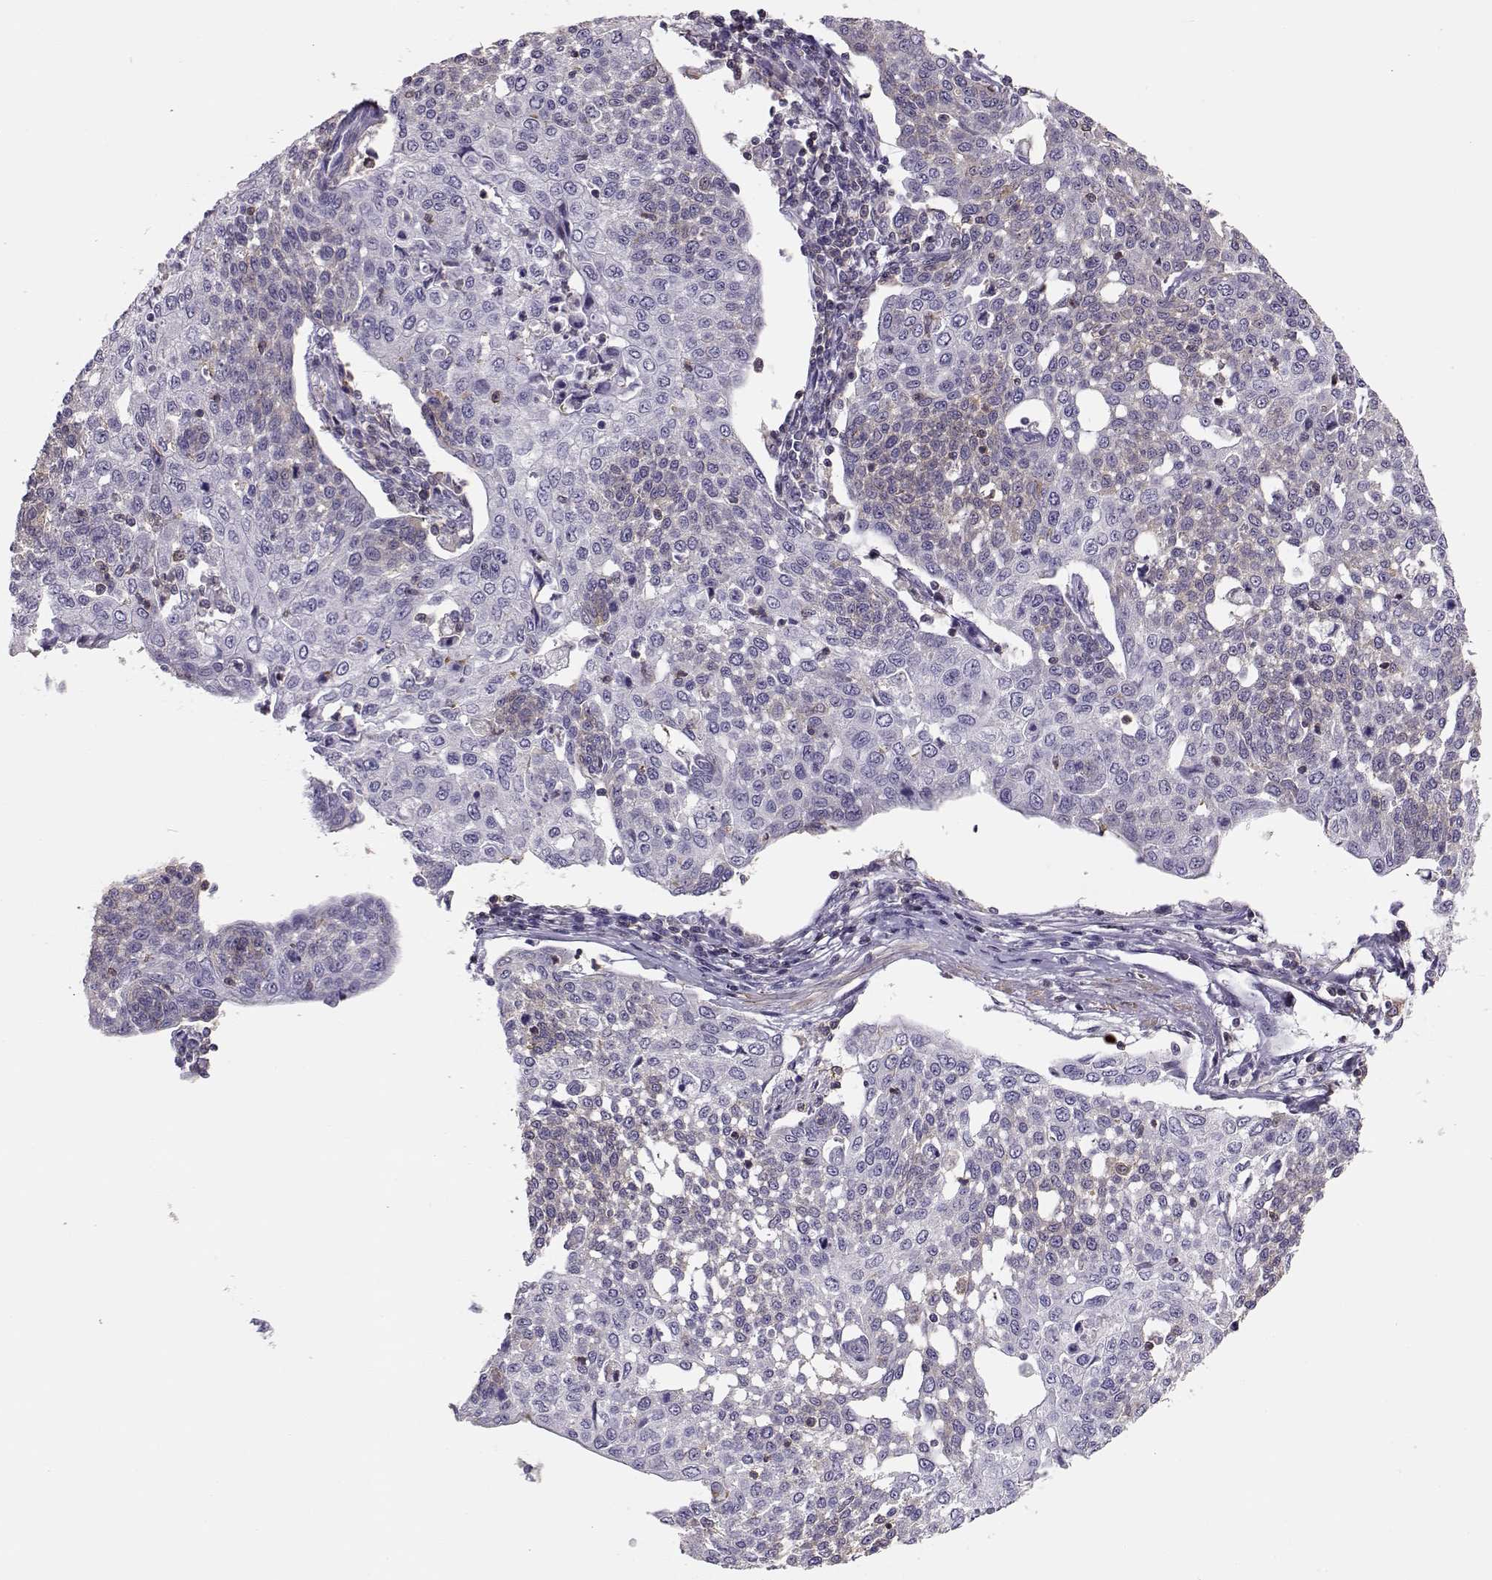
{"staining": {"intensity": "negative", "quantity": "none", "location": "none"}, "tissue": "cervical cancer", "cell_type": "Tumor cells", "image_type": "cancer", "snomed": [{"axis": "morphology", "description": "Squamous cell carcinoma, NOS"}, {"axis": "topography", "description": "Cervix"}], "caption": "IHC of squamous cell carcinoma (cervical) reveals no positivity in tumor cells.", "gene": "DAPL1", "patient": {"sex": "female", "age": 34}}